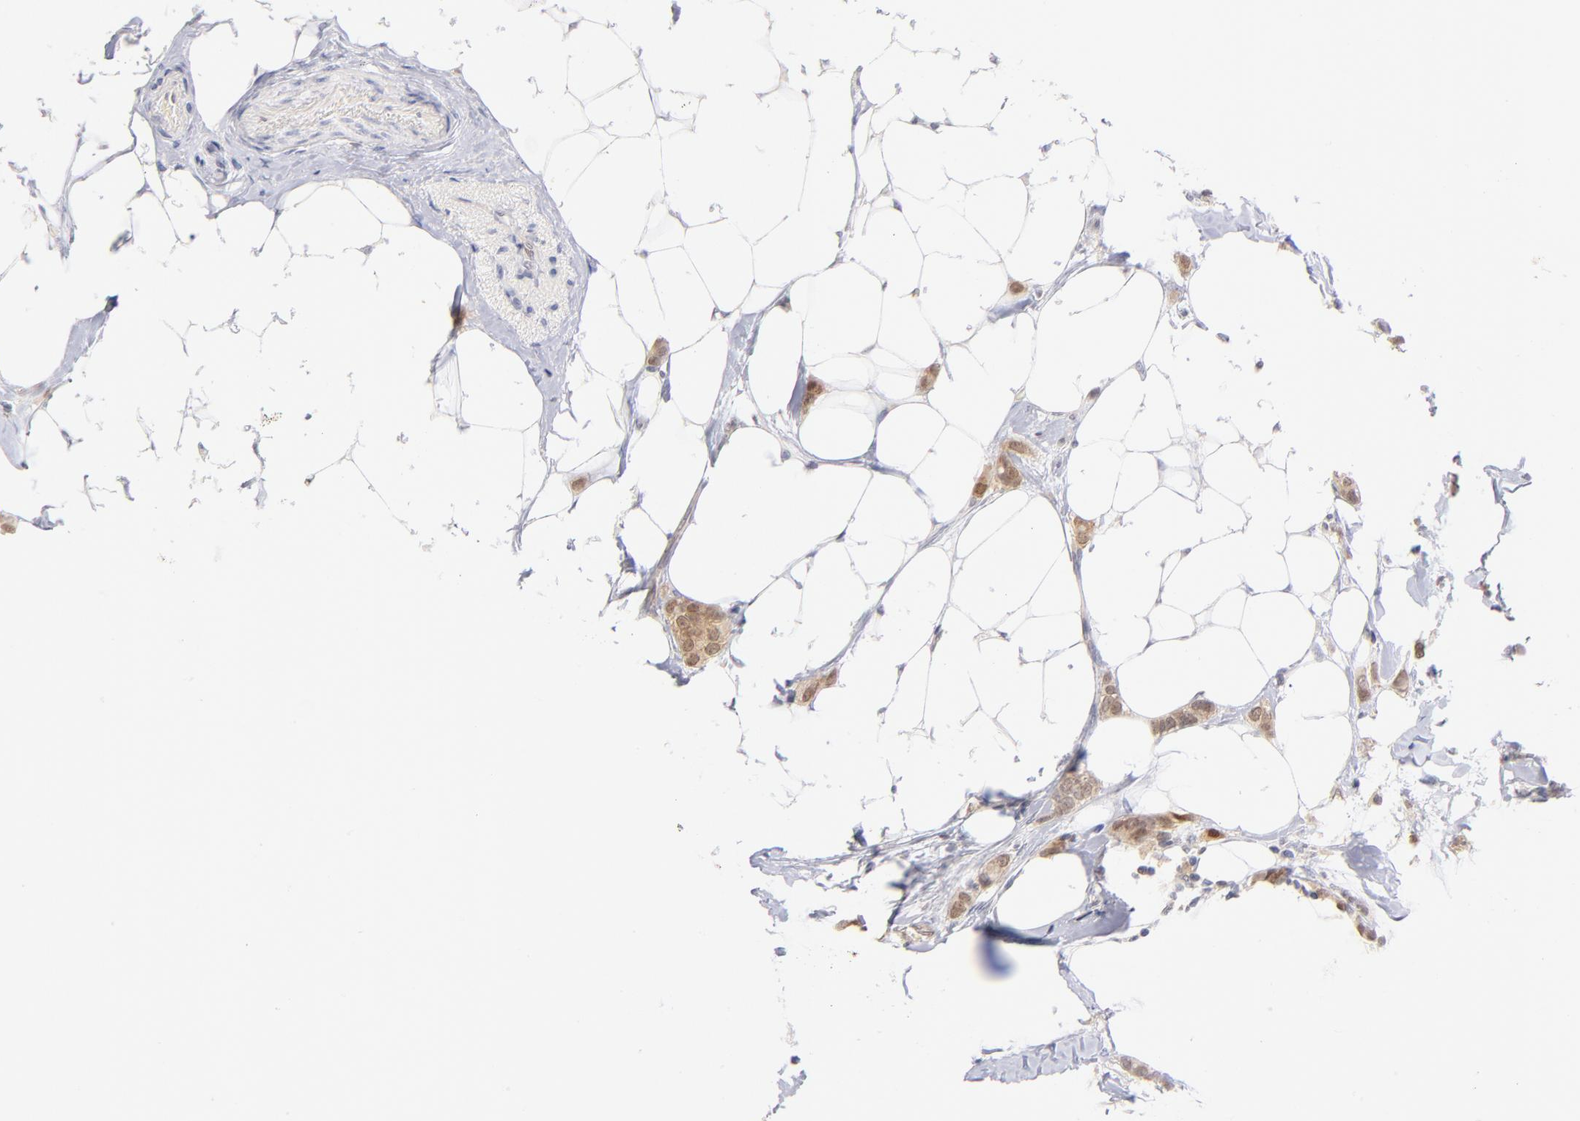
{"staining": {"intensity": "moderate", "quantity": ">75%", "location": "cytoplasmic/membranous,nuclear"}, "tissue": "breast cancer", "cell_type": "Tumor cells", "image_type": "cancer", "snomed": [{"axis": "morphology", "description": "Lobular carcinoma"}, {"axis": "topography", "description": "Breast"}], "caption": "An image of breast lobular carcinoma stained for a protein exhibits moderate cytoplasmic/membranous and nuclear brown staining in tumor cells.", "gene": "CASP6", "patient": {"sex": "female", "age": 55}}